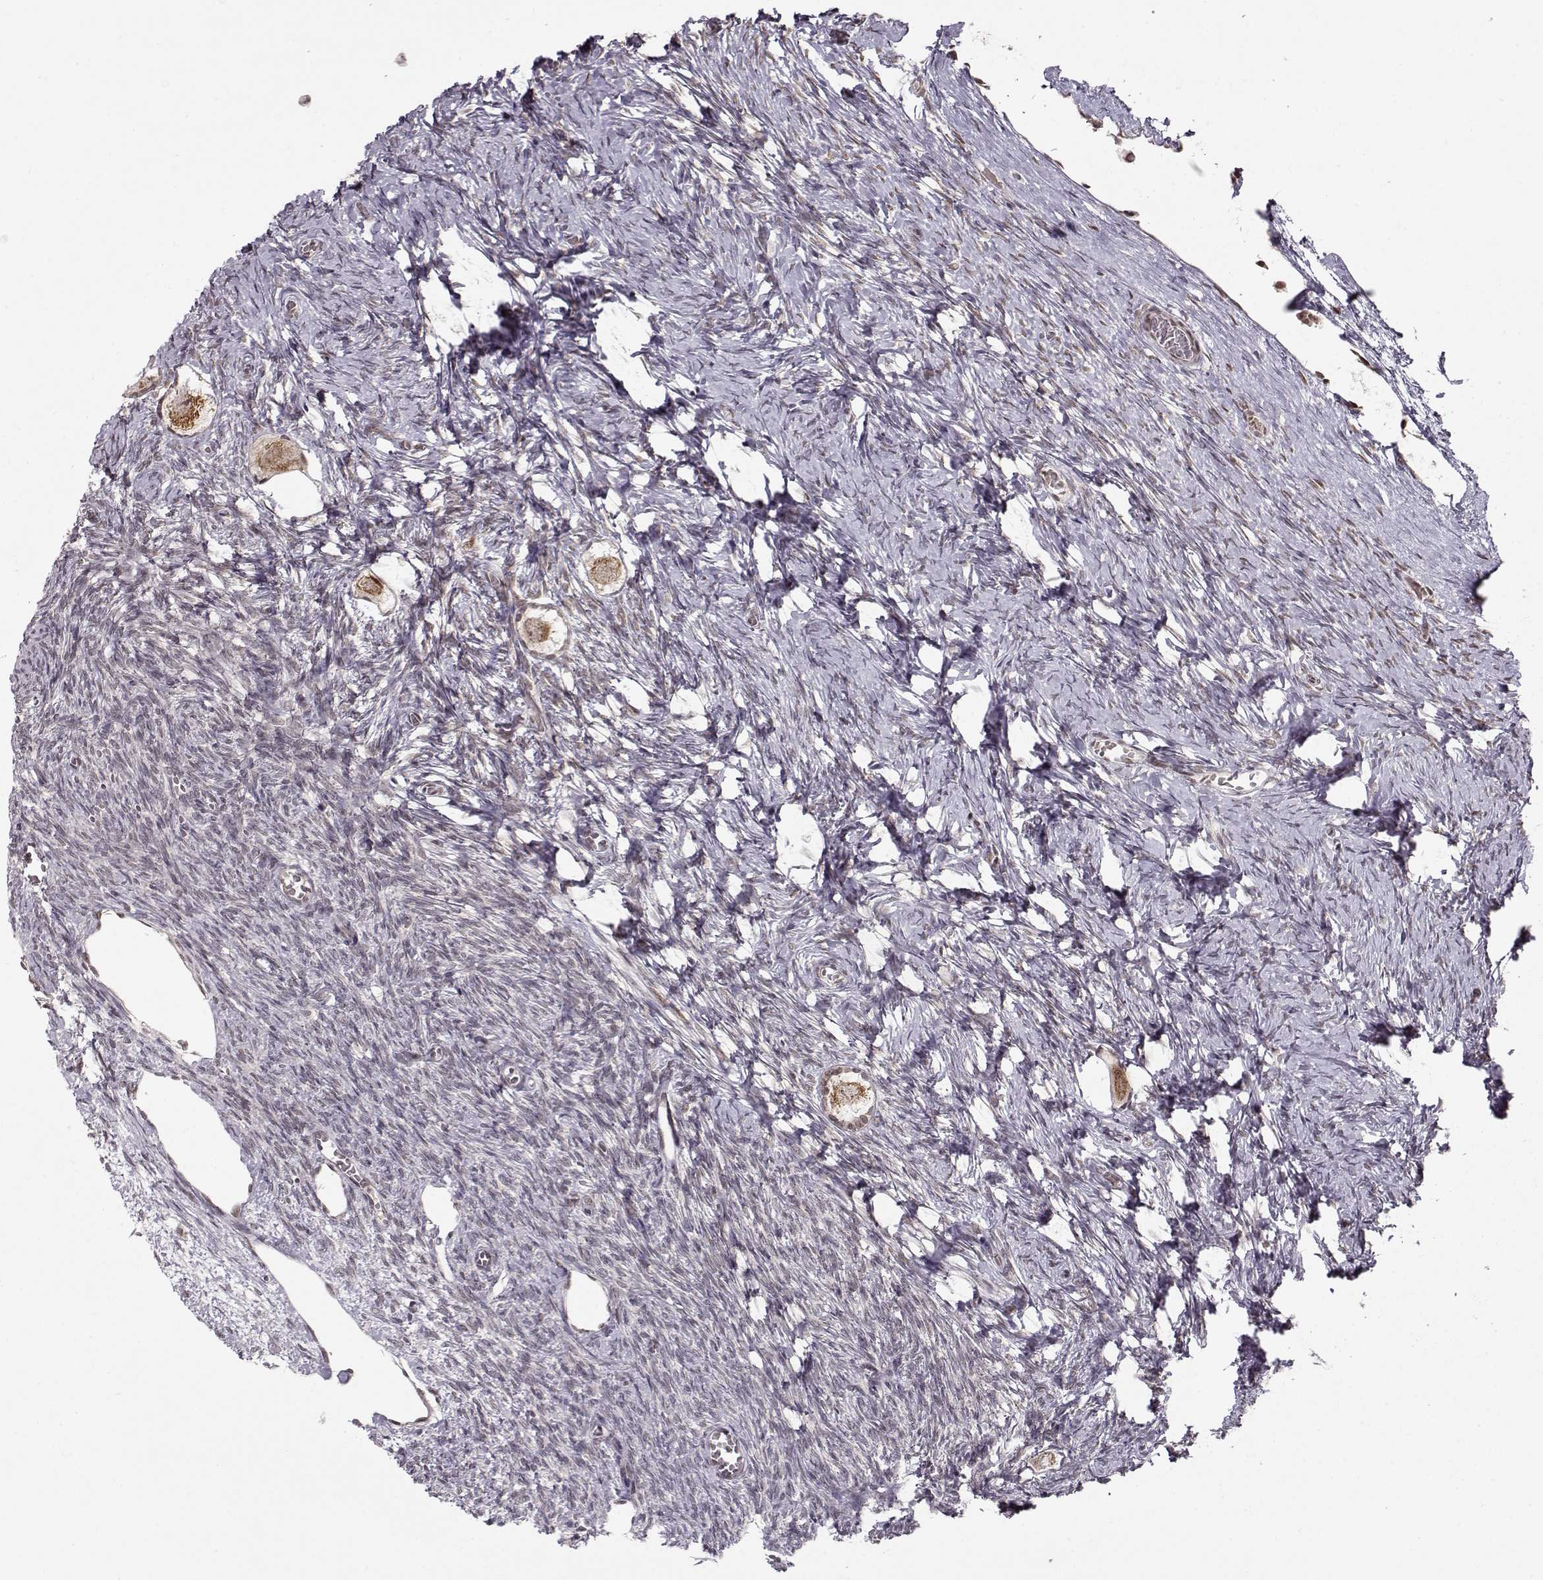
{"staining": {"intensity": "strong", "quantity": "25%-75%", "location": "cytoplasmic/membranous"}, "tissue": "ovary", "cell_type": "Follicle cells", "image_type": "normal", "snomed": [{"axis": "morphology", "description": "Normal tissue, NOS"}, {"axis": "topography", "description": "Ovary"}], "caption": "Immunohistochemical staining of benign human ovary shows strong cytoplasmic/membranous protein positivity in about 25%-75% of follicle cells.", "gene": "RAI1", "patient": {"sex": "female", "age": 27}}